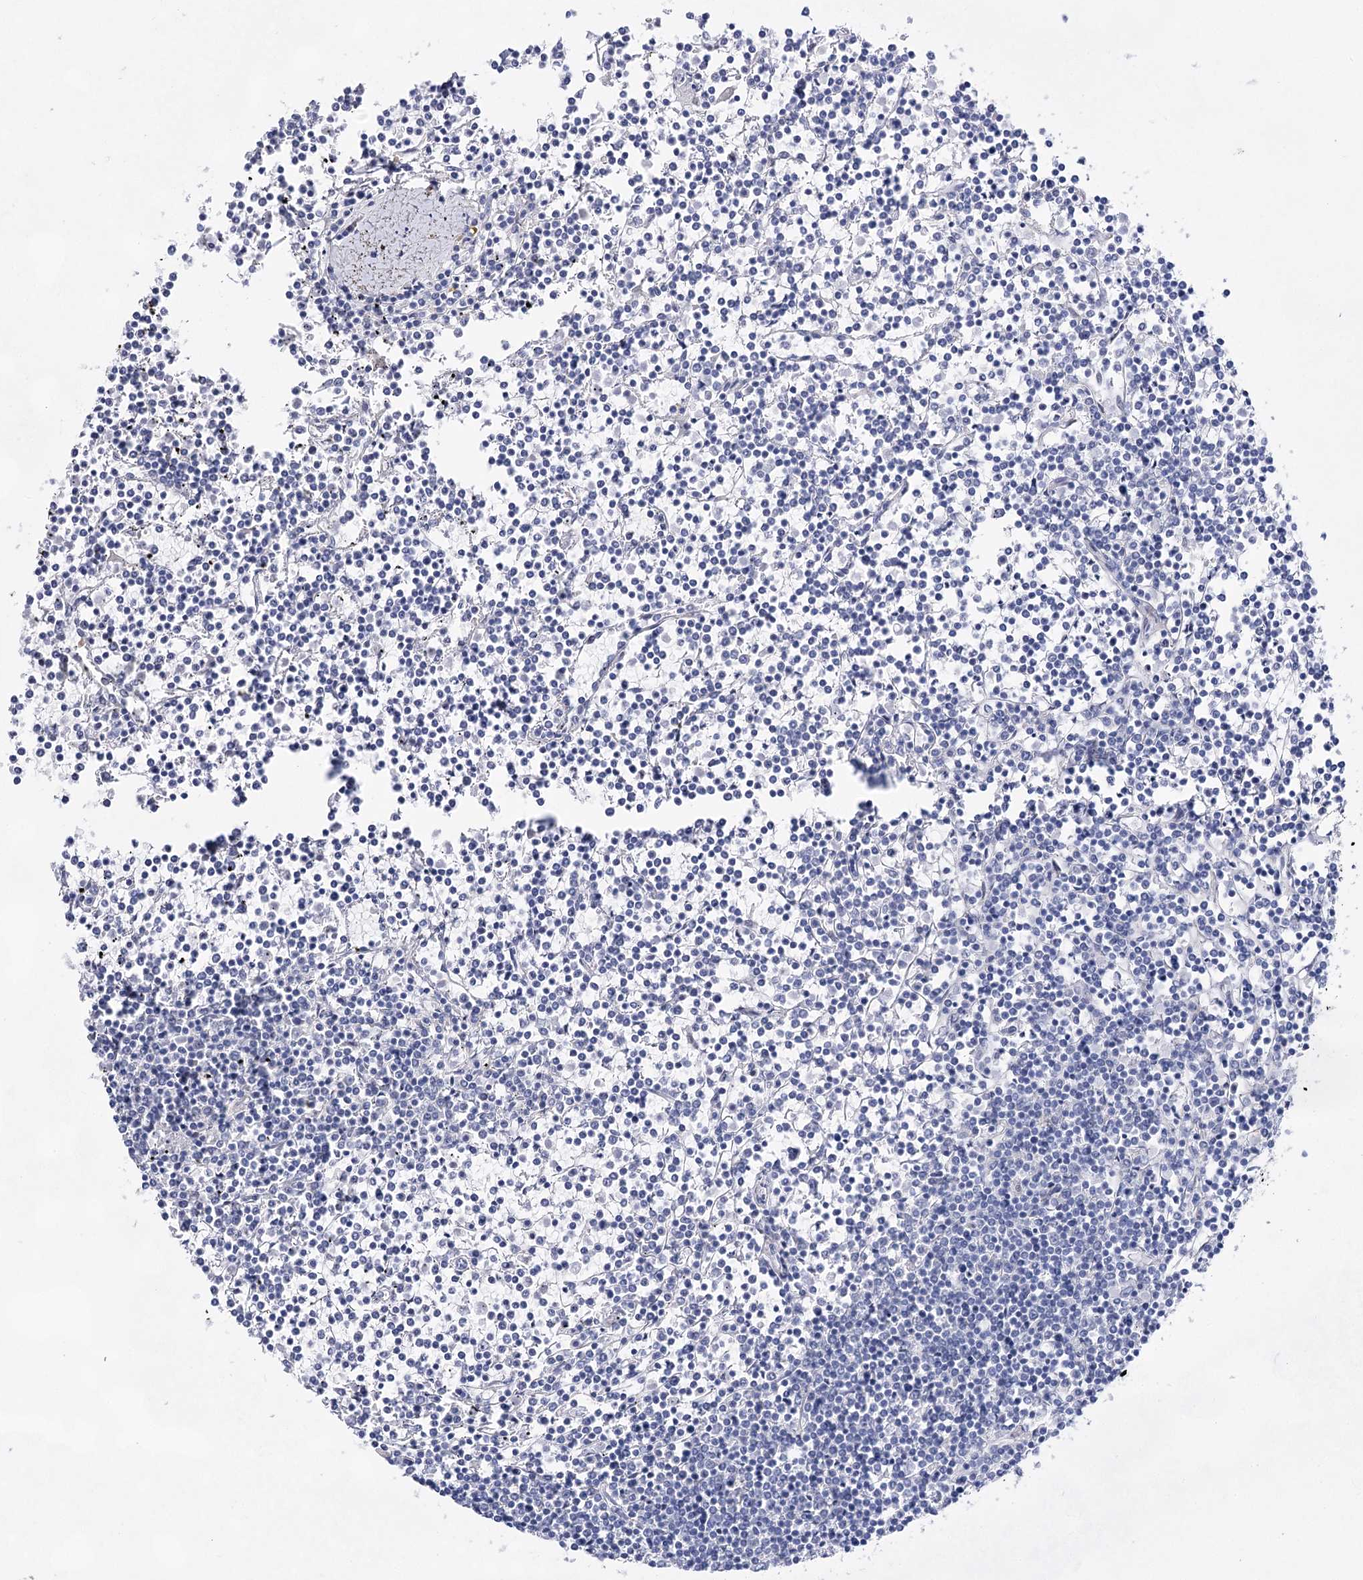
{"staining": {"intensity": "negative", "quantity": "none", "location": "none"}, "tissue": "lymphoma", "cell_type": "Tumor cells", "image_type": "cancer", "snomed": [{"axis": "morphology", "description": "Malignant lymphoma, non-Hodgkin's type, Low grade"}, {"axis": "topography", "description": "Spleen"}], "caption": "High magnification brightfield microscopy of malignant lymphoma, non-Hodgkin's type (low-grade) stained with DAB (brown) and counterstained with hematoxylin (blue): tumor cells show no significant staining.", "gene": "UGDH", "patient": {"sex": "female", "age": 19}}